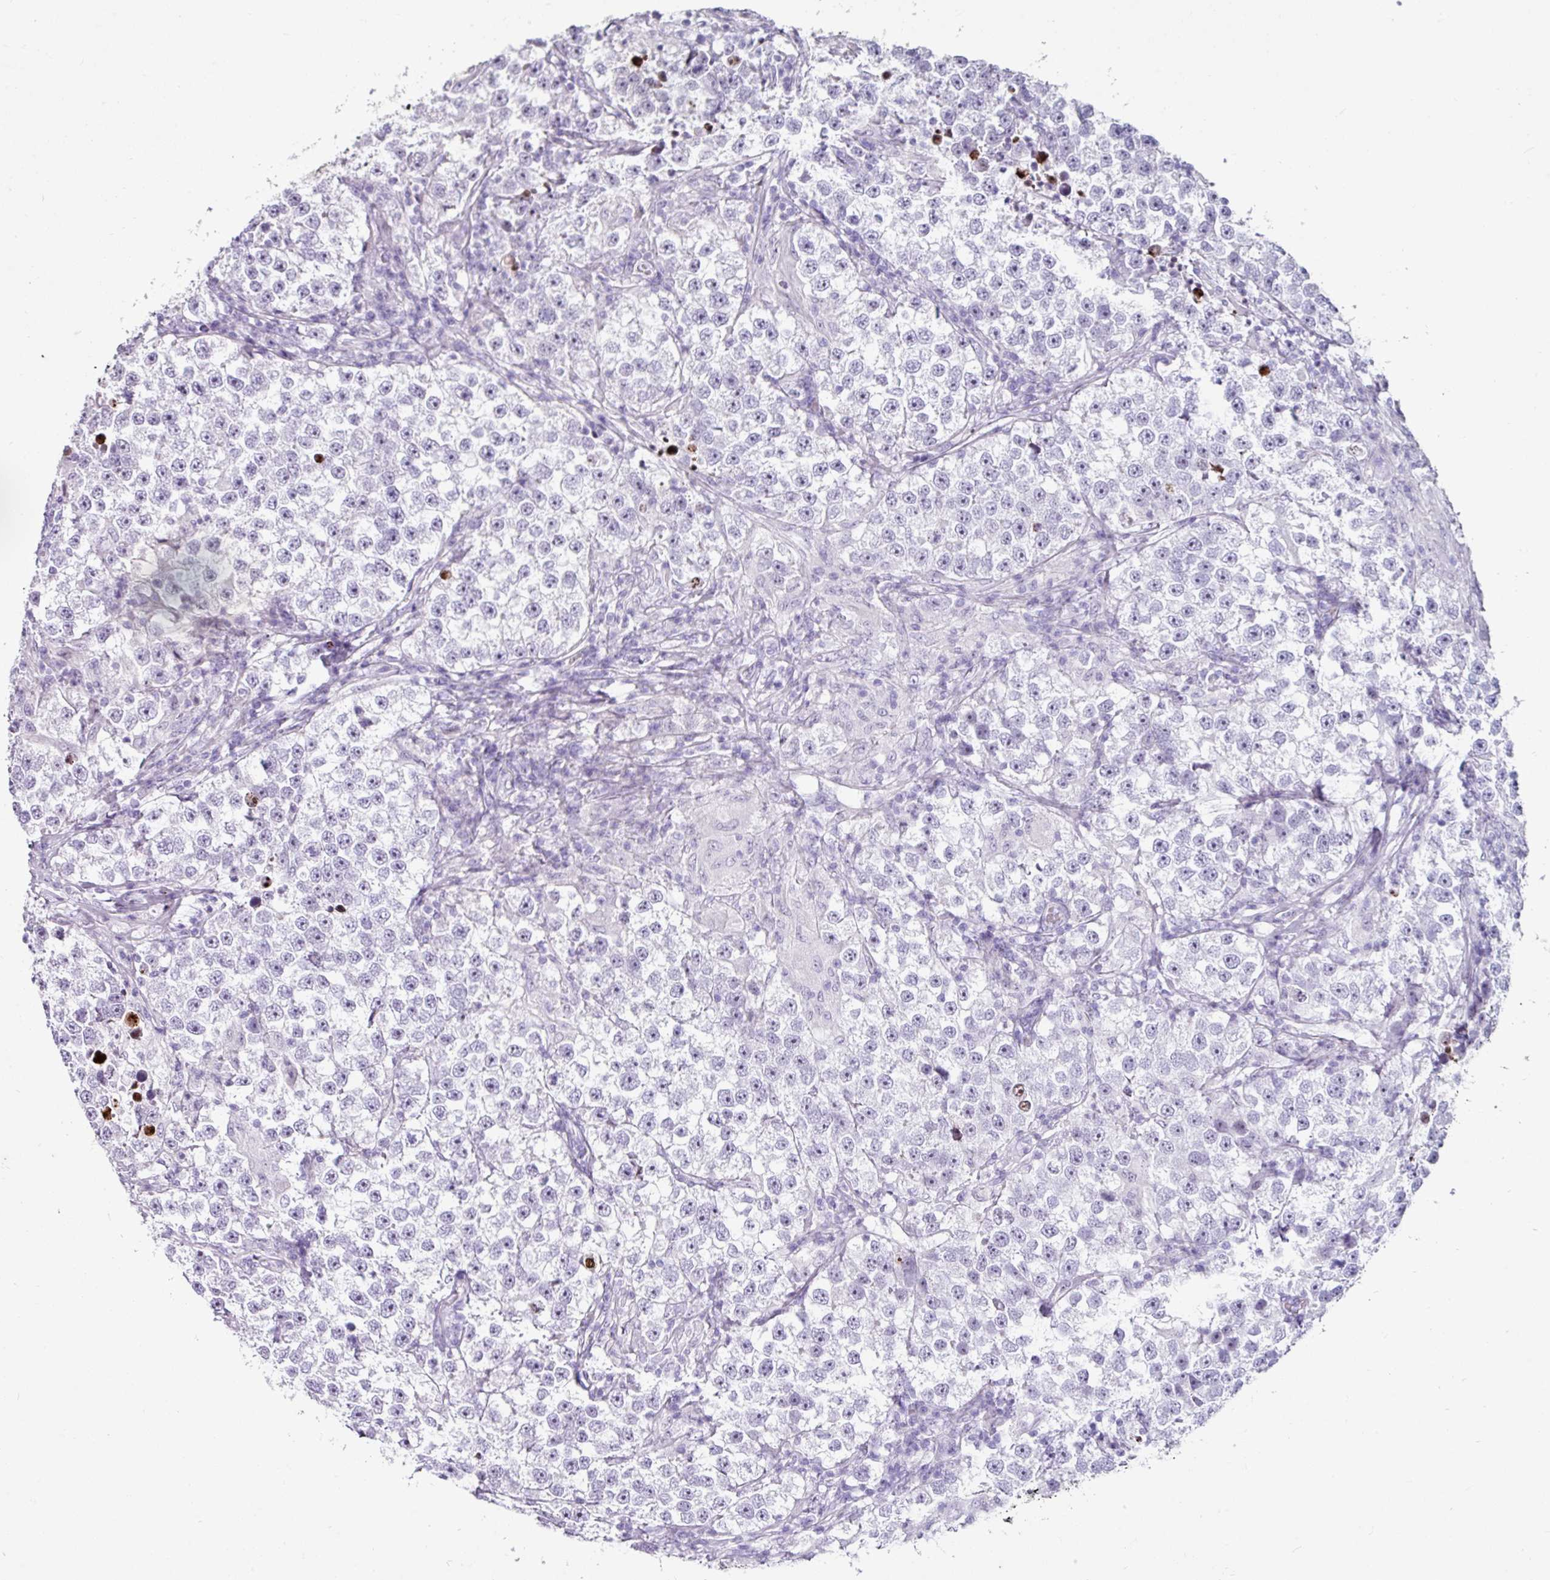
{"staining": {"intensity": "negative", "quantity": "none", "location": "none"}, "tissue": "testis cancer", "cell_type": "Tumor cells", "image_type": "cancer", "snomed": [{"axis": "morphology", "description": "Seminoma, NOS"}, {"axis": "topography", "description": "Testis"}], "caption": "This is an immunohistochemistry micrograph of human seminoma (testis). There is no positivity in tumor cells.", "gene": "TRA2A", "patient": {"sex": "male", "age": 46}}